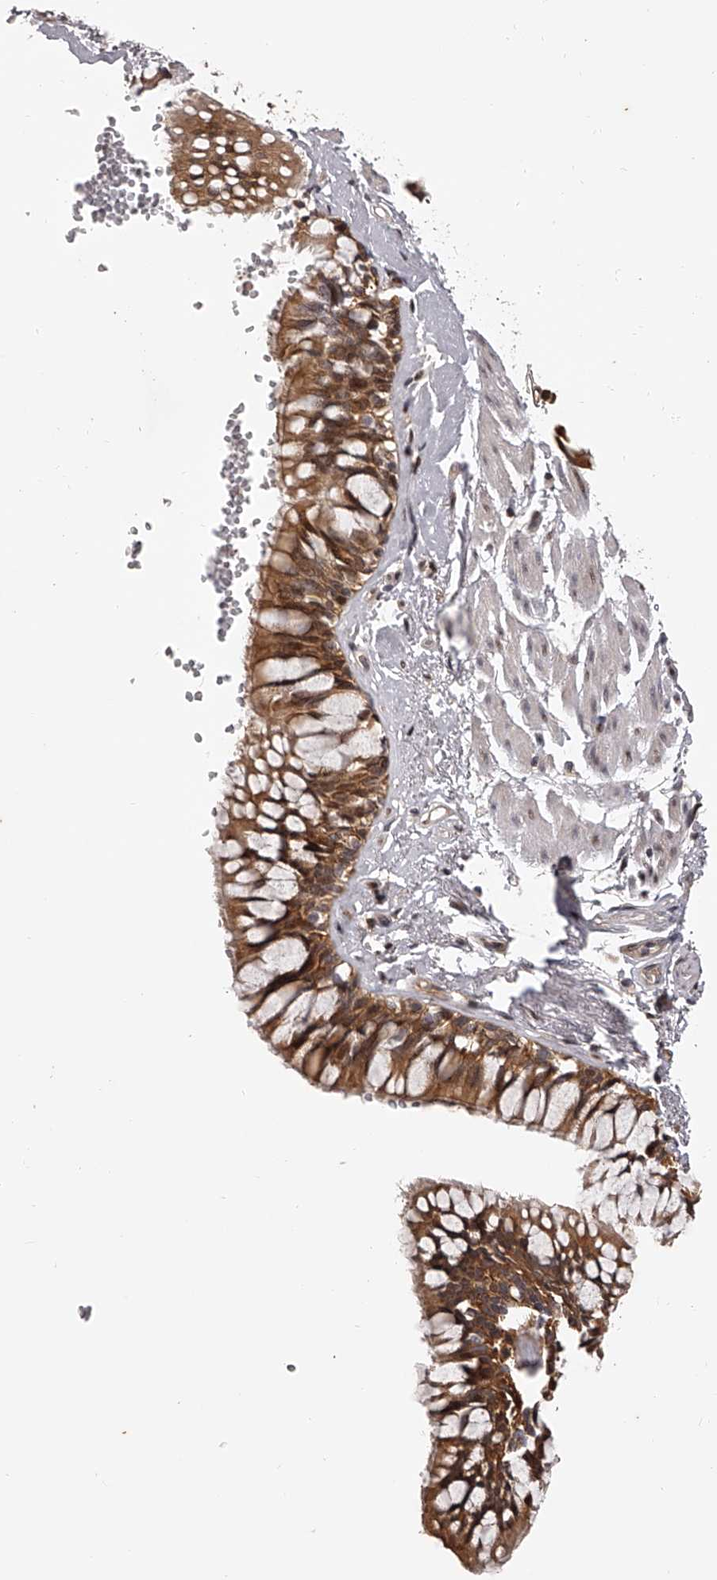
{"staining": {"intensity": "moderate", "quantity": ">75%", "location": "cytoplasmic/membranous,nuclear"}, "tissue": "bronchus", "cell_type": "Respiratory epithelial cells", "image_type": "normal", "snomed": [{"axis": "morphology", "description": "Normal tissue, NOS"}, {"axis": "topography", "description": "Cartilage tissue"}, {"axis": "topography", "description": "Bronchus"}], "caption": "Immunohistochemical staining of normal bronchus shows >75% levels of moderate cytoplasmic/membranous,nuclear protein staining in approximately >75% of respiratory epithelial cells.", "gene": "PFDN2", "patient": {"sex": "female", "age": 73}}